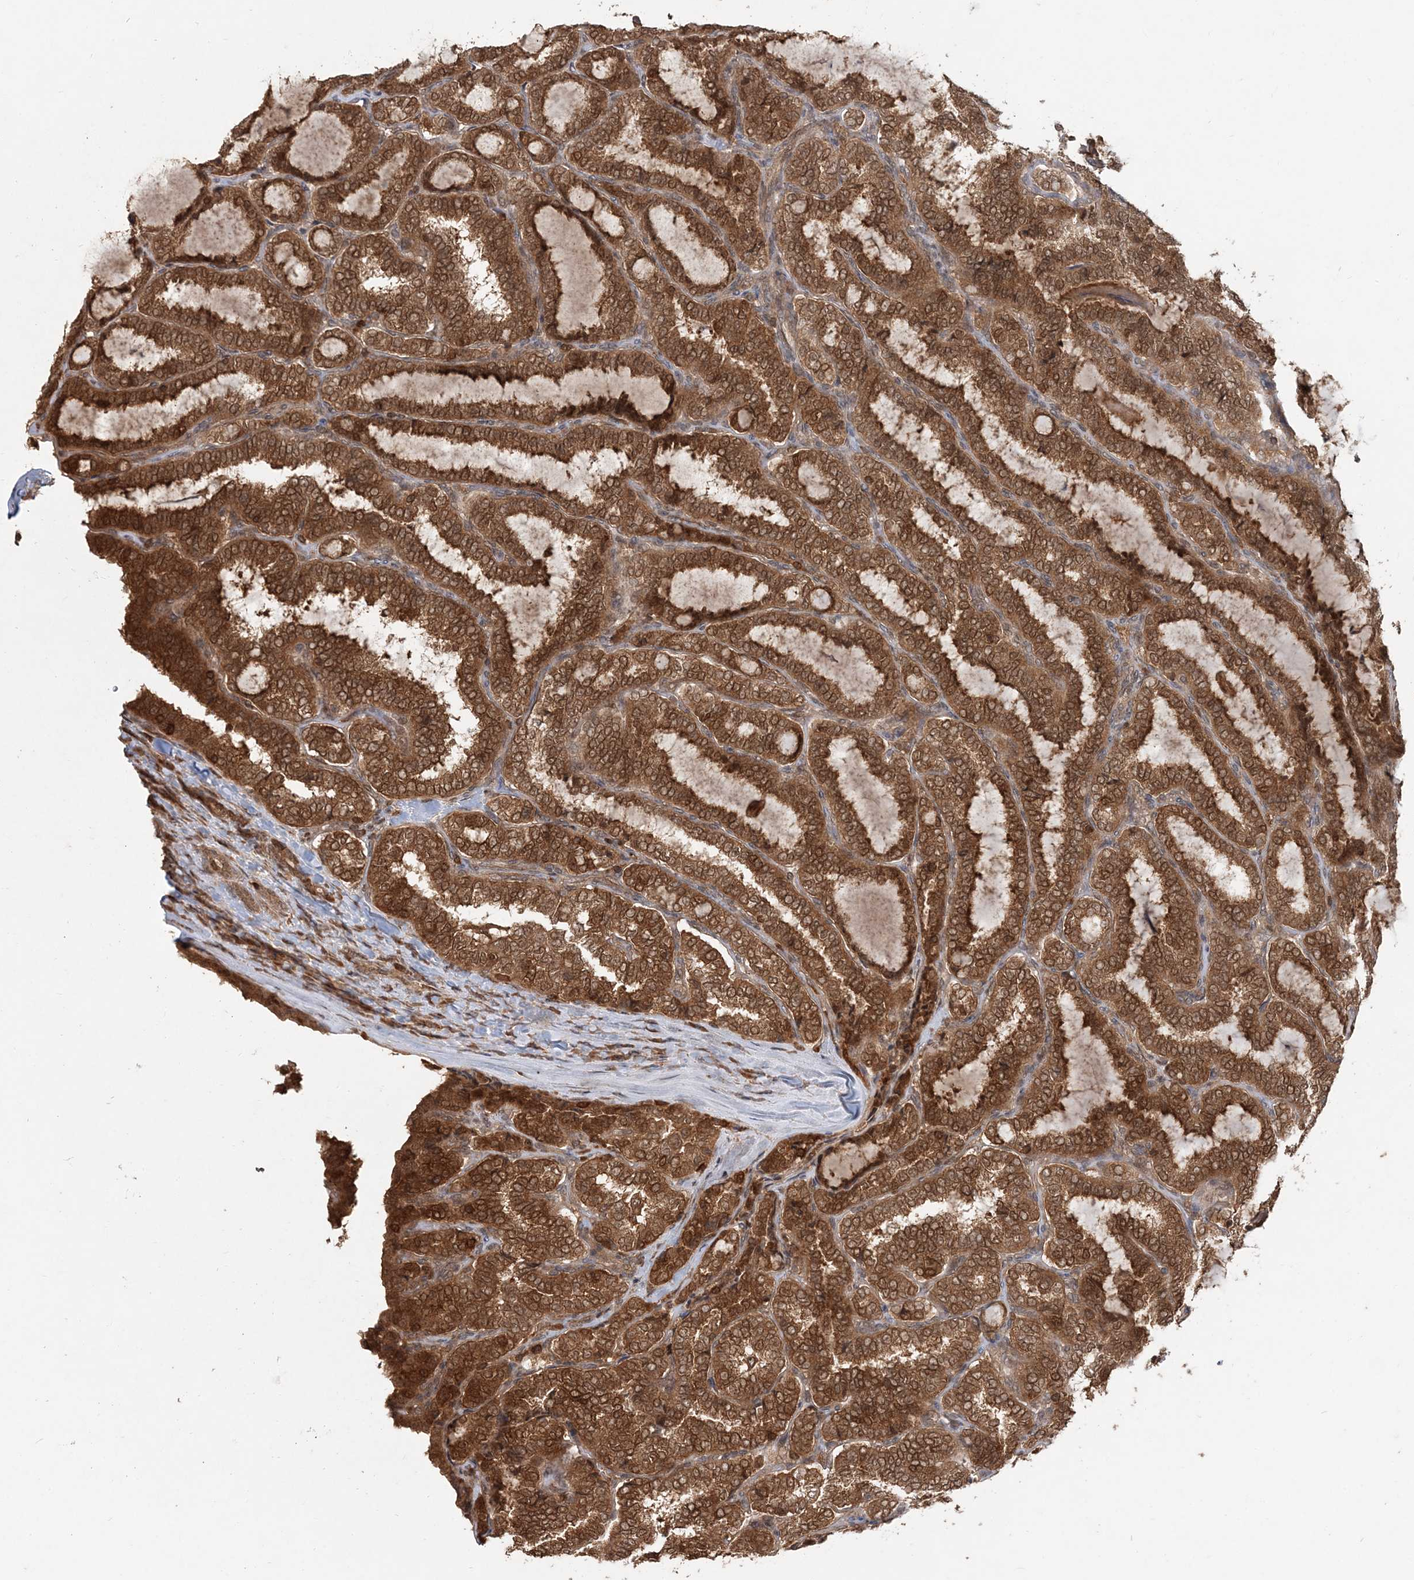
{"staining": {"intensity": "strong", "quantity": ">75%", "location": "cytoplasmic/membranous,nuclear"}, "tissue": "thyroid cancer", "cell_type": "Tumor cells", "image_type": "cancer", "snomed": [{"axis": "morphology", "description": "Normal tissue, NOS"}, {"axis": "morphology", "description": "Papillary adenocarcinoma, NOS"}, {"axis": "topography", "description": "Thyroid gland"}], "caption": "The histopathology image reveals staining of thyroid cancer (papillary adenocarcinoma), revealing strong cytoplasmic/membranous and nuclear protein positivity (brown color) within tumor cells.", "gene": "CAB39", "patient": {"sex": "female", "age": 30}}